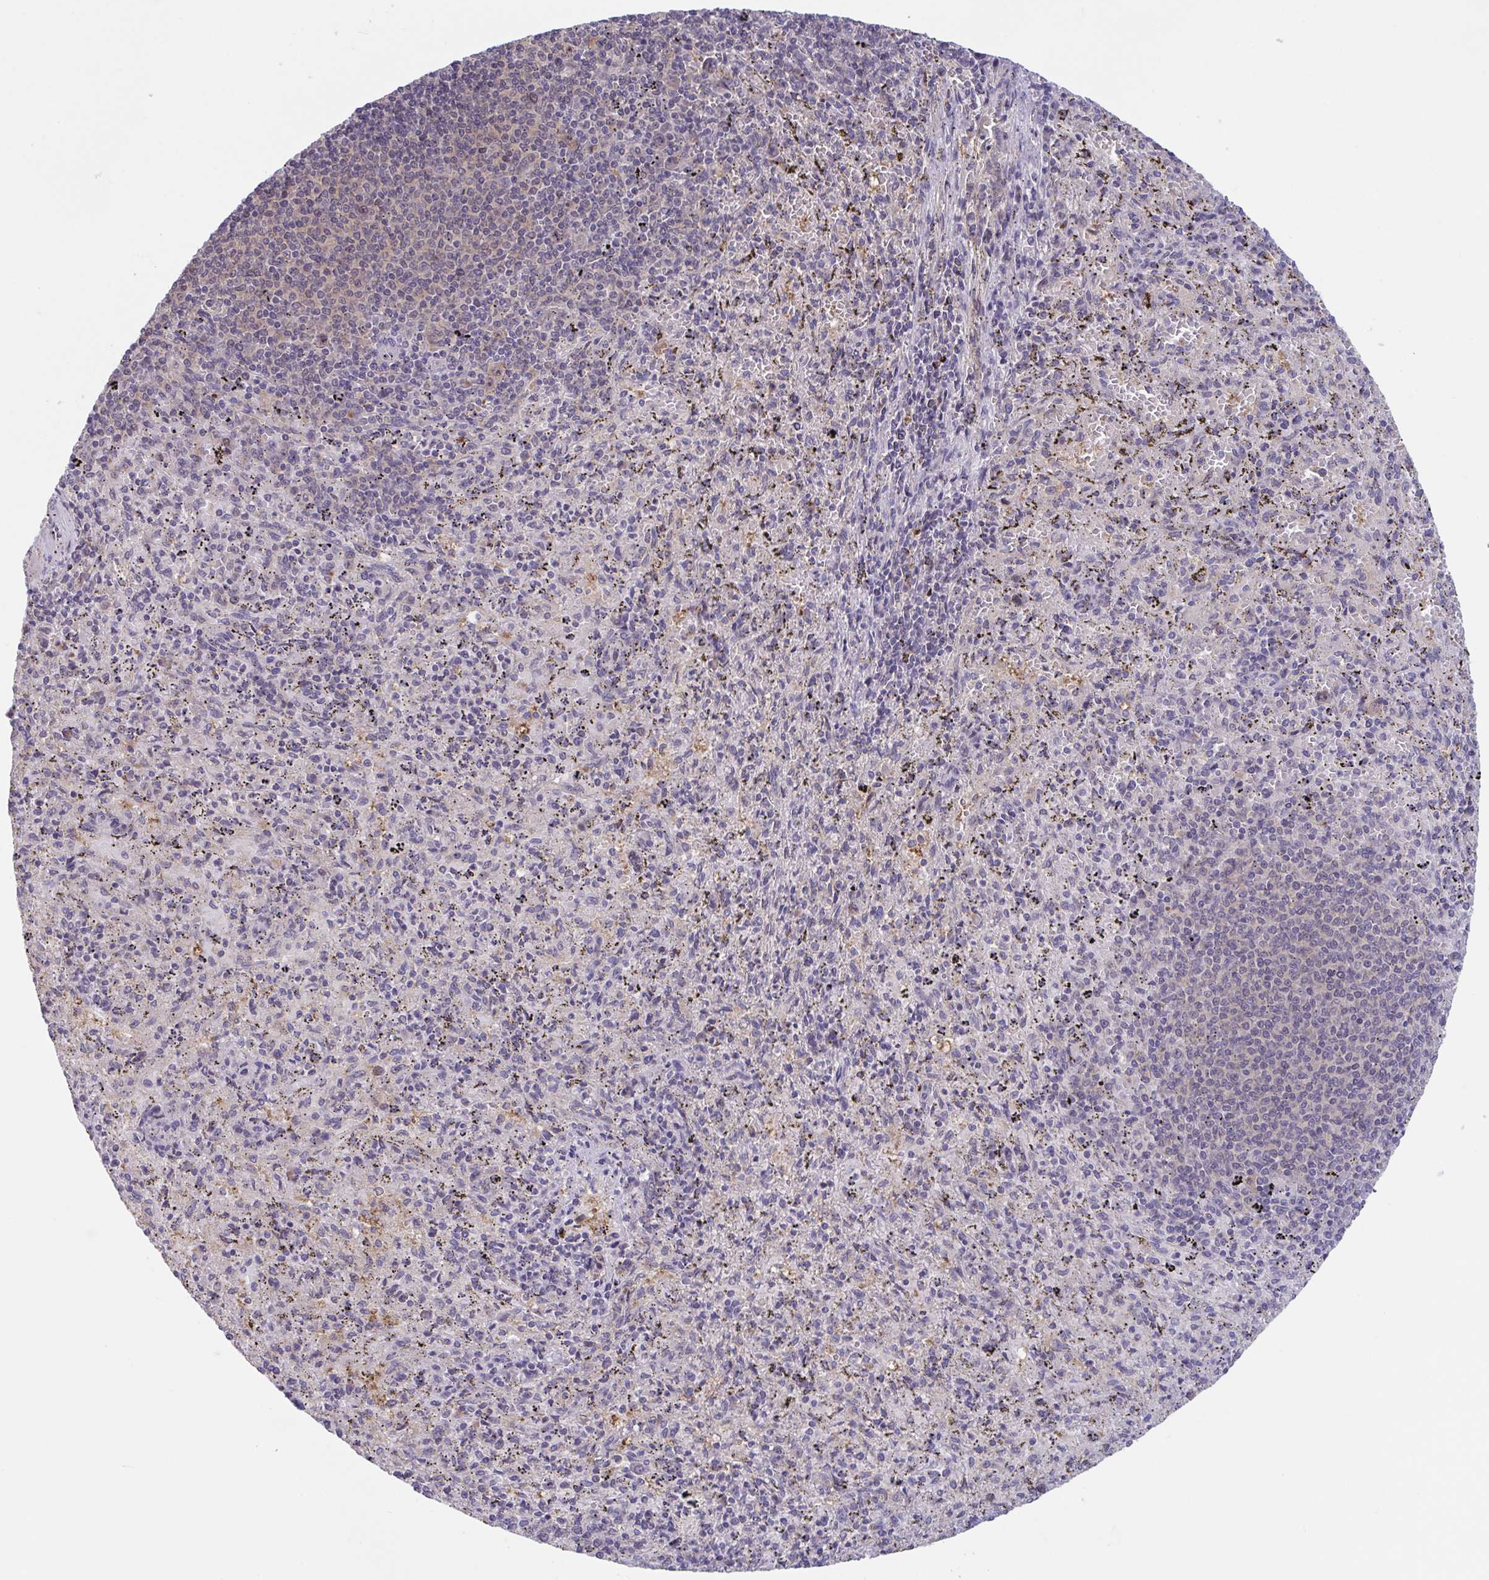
{"staining": {"intensity": "negative", "quantity": "none", "location": "none"}, "tissue": "spleen", "cell_type": "Cells in red pulp", "image_type": "normal", "snomed": [{"axis": "morphology", "description": "Normal tissue, NOS"}, {"axis": "topography", "description": "Spleen"}], "caption": "Protein analysis of normal spleen demonstrates no significant positivity in cells in red pulp. Brightfield microscopy of immunohistochemistry (IHC) stained with DAB (3,3'-diaminobenzidine) (brown) and hematoxylin (blue), captured at high magnification.", "gene": "RIOK1", "patient": {"sex": "male", "age": 57}}